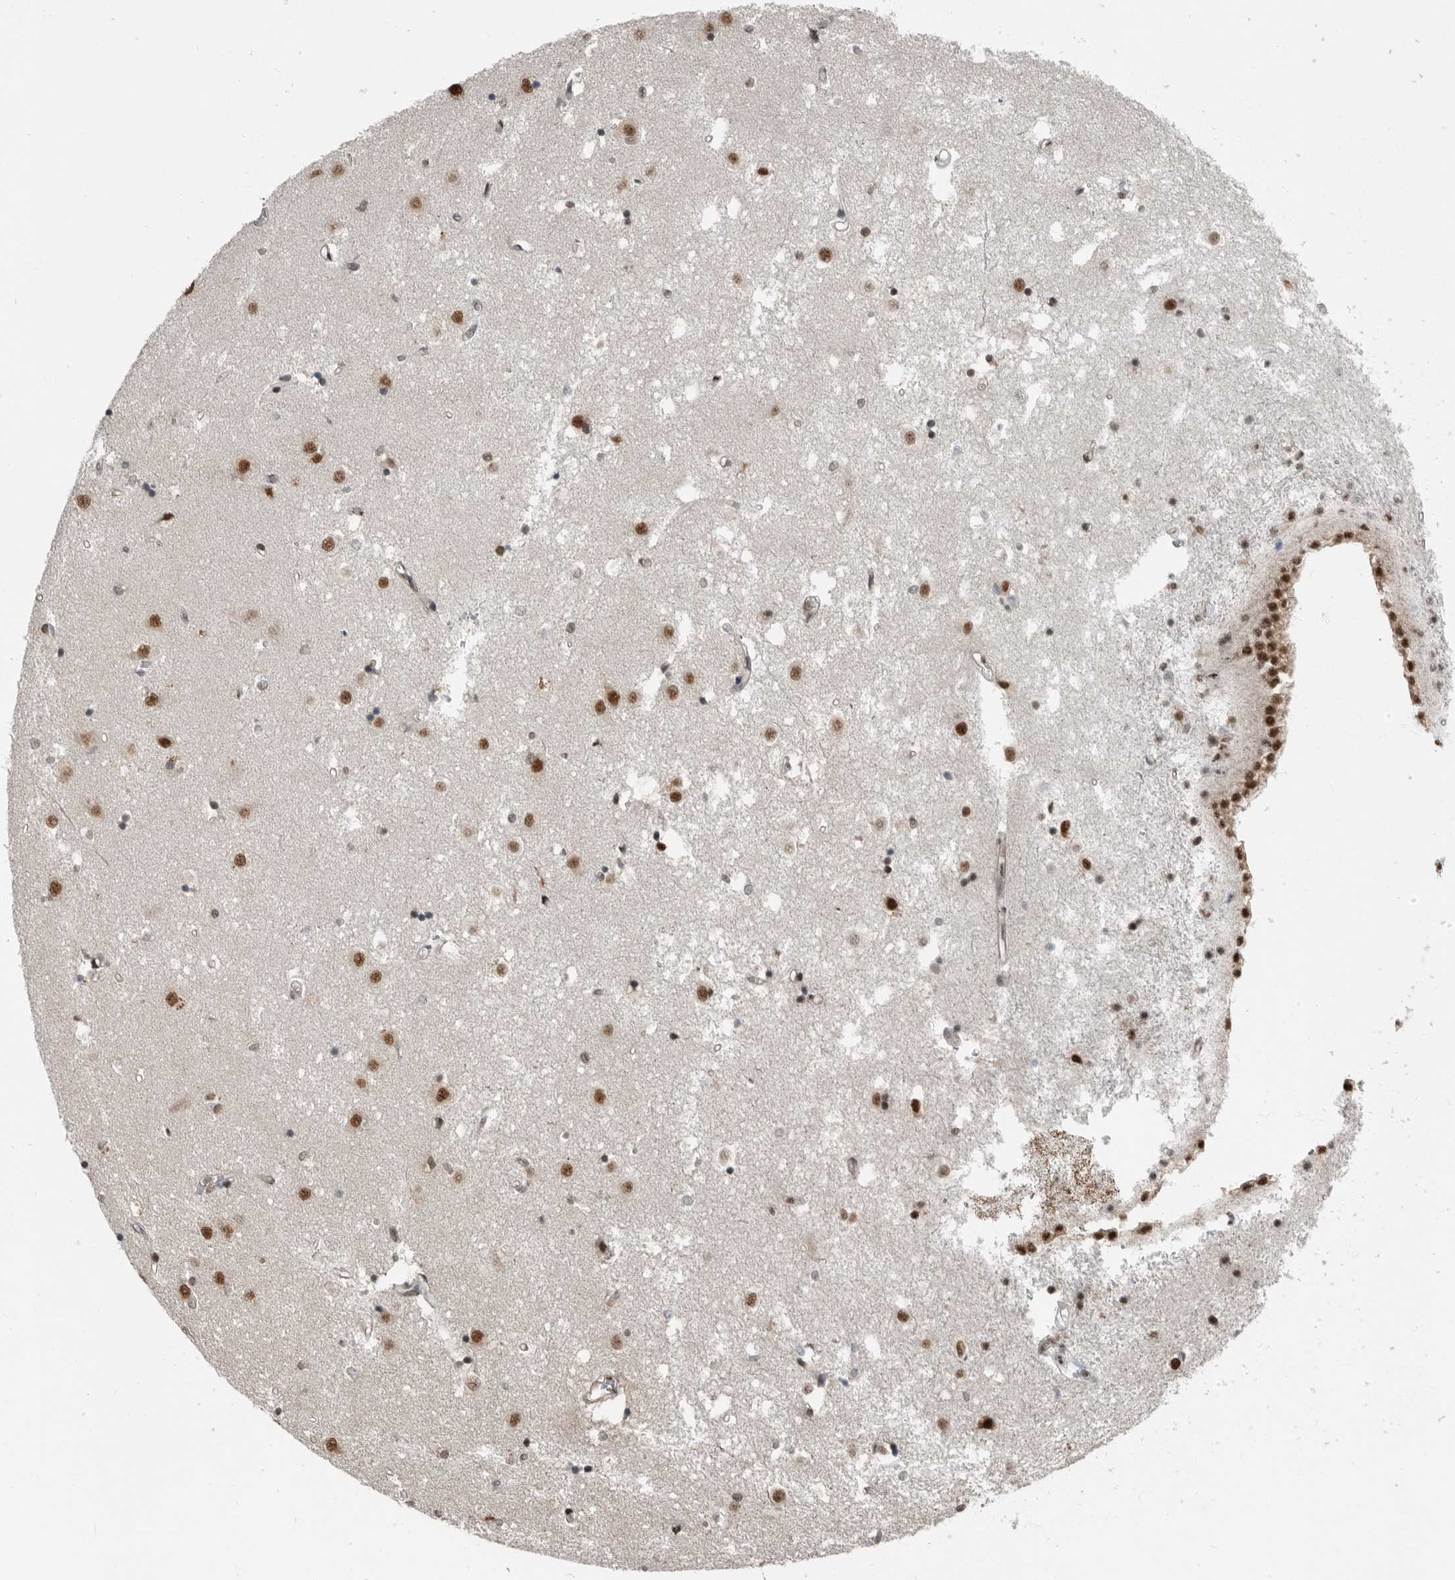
{"staining": {"intensity": "moderate", "quantity": ">75%", "location": "nuclear"}, "tissue": "caudate", "cell_type": "Glial cells", "image_type": "normal", "snomed": [{"axis": "morphology", "description": "Normal tissue, NOS"}, {"axis": "topography", "description": "Lateral ventricle wall"}], "caption": "DAB (3,3'-diaminobenzidine) immunohistochemical staining of unremarkable human caudate displays moderate nuclear protein staining in about >75% of glial cells. Ihc stains the protein in brown and the nuclei are stained blue.", "gene": "BLZF1", "patient": {"sex": "male", "age": 45}}